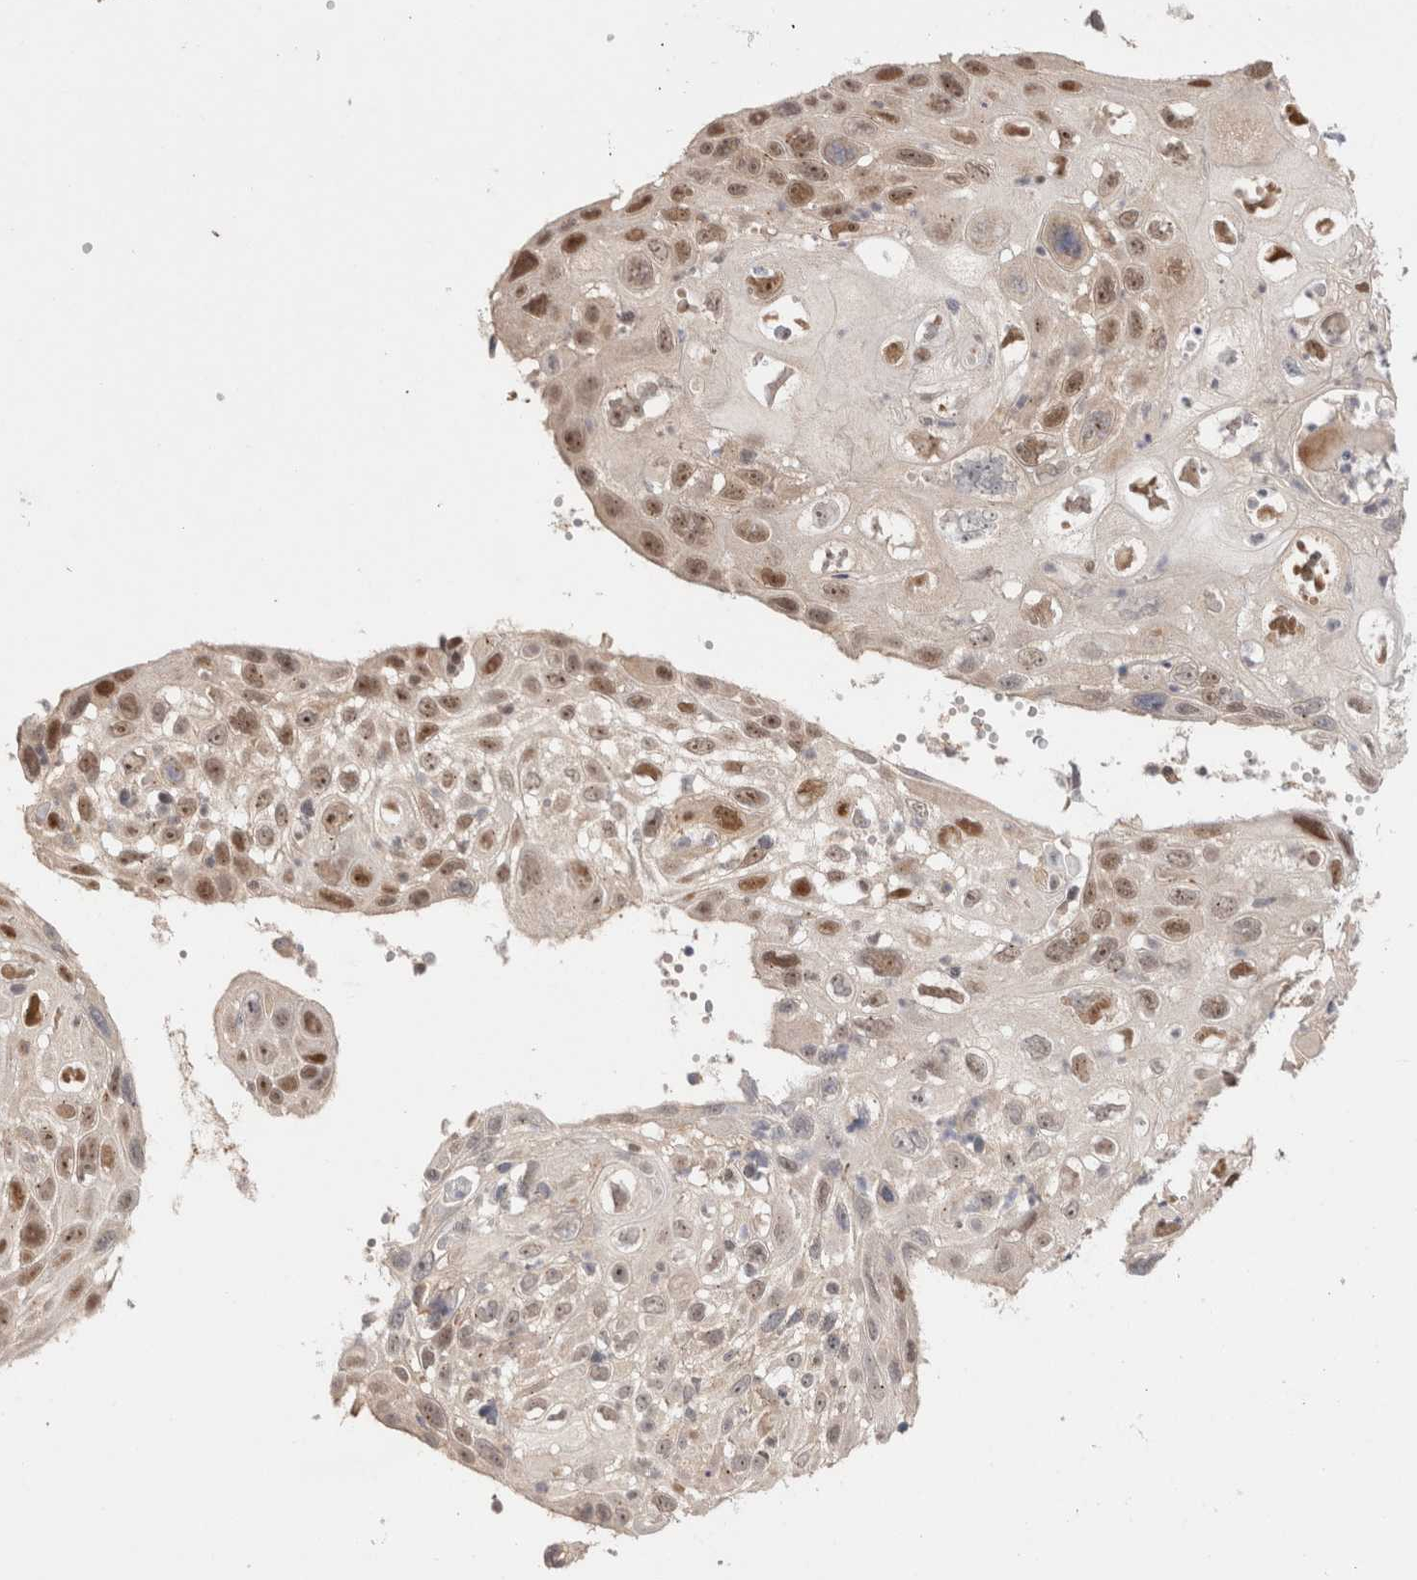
{"staining": {"intensity": "moderate", "quantity": "25%-75%", "location": "nuclear"}, "tissue": "cervical cancer", "cell_type": "Tumor cells", "image_type": "cancer", "snomed": [{"axis": "morphology", "description": "Squamous cell carcinoma, NOS"}, {"axis": "topography", "description": "Cervix"}], "caption": "Cervical cancer (squamous cell carcinoma) was stained to show a protein in brown. There is medium levels of moderate nuclear staining in approximately 25%-75% of tumor cells.", "gene": "SLC29A1", "patient": {"sex": "female", "age": 70}}